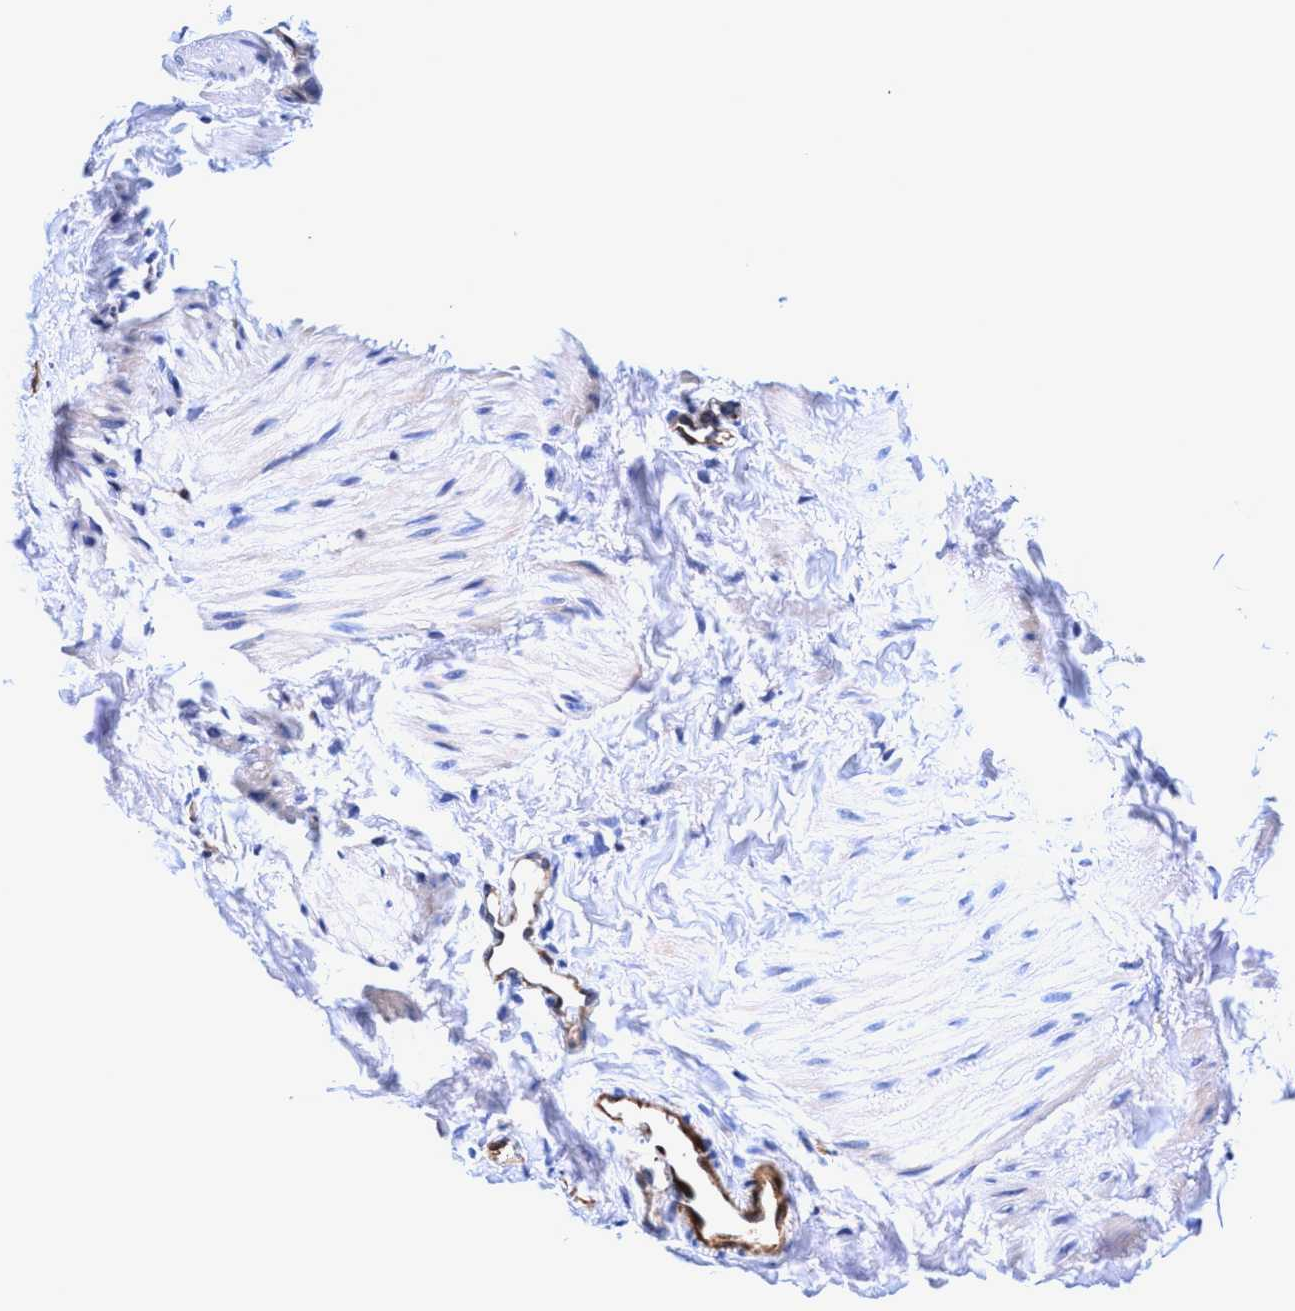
{"staining": {"intensity": "negative", "quantity": "none", "location": "none"}, "tissue": "smooth muscle", "cell_type": "Smooth muscle cells", "image_type": "normal", "snomed": [{"axis": "morphology", "description": "Normal tissue, NOS"}, {"axis": "topography", "description": "Smooth muscle"}], "caption": "This photomicrograph is of benign smooth muscle stained with immunohistochemistry to label a protein in brown with the nuclei are counter-stained blue. There is no expression in smooth muscle cells.", "gene": "UBALD2", "patient": {"sex": "male", "age": 16}}